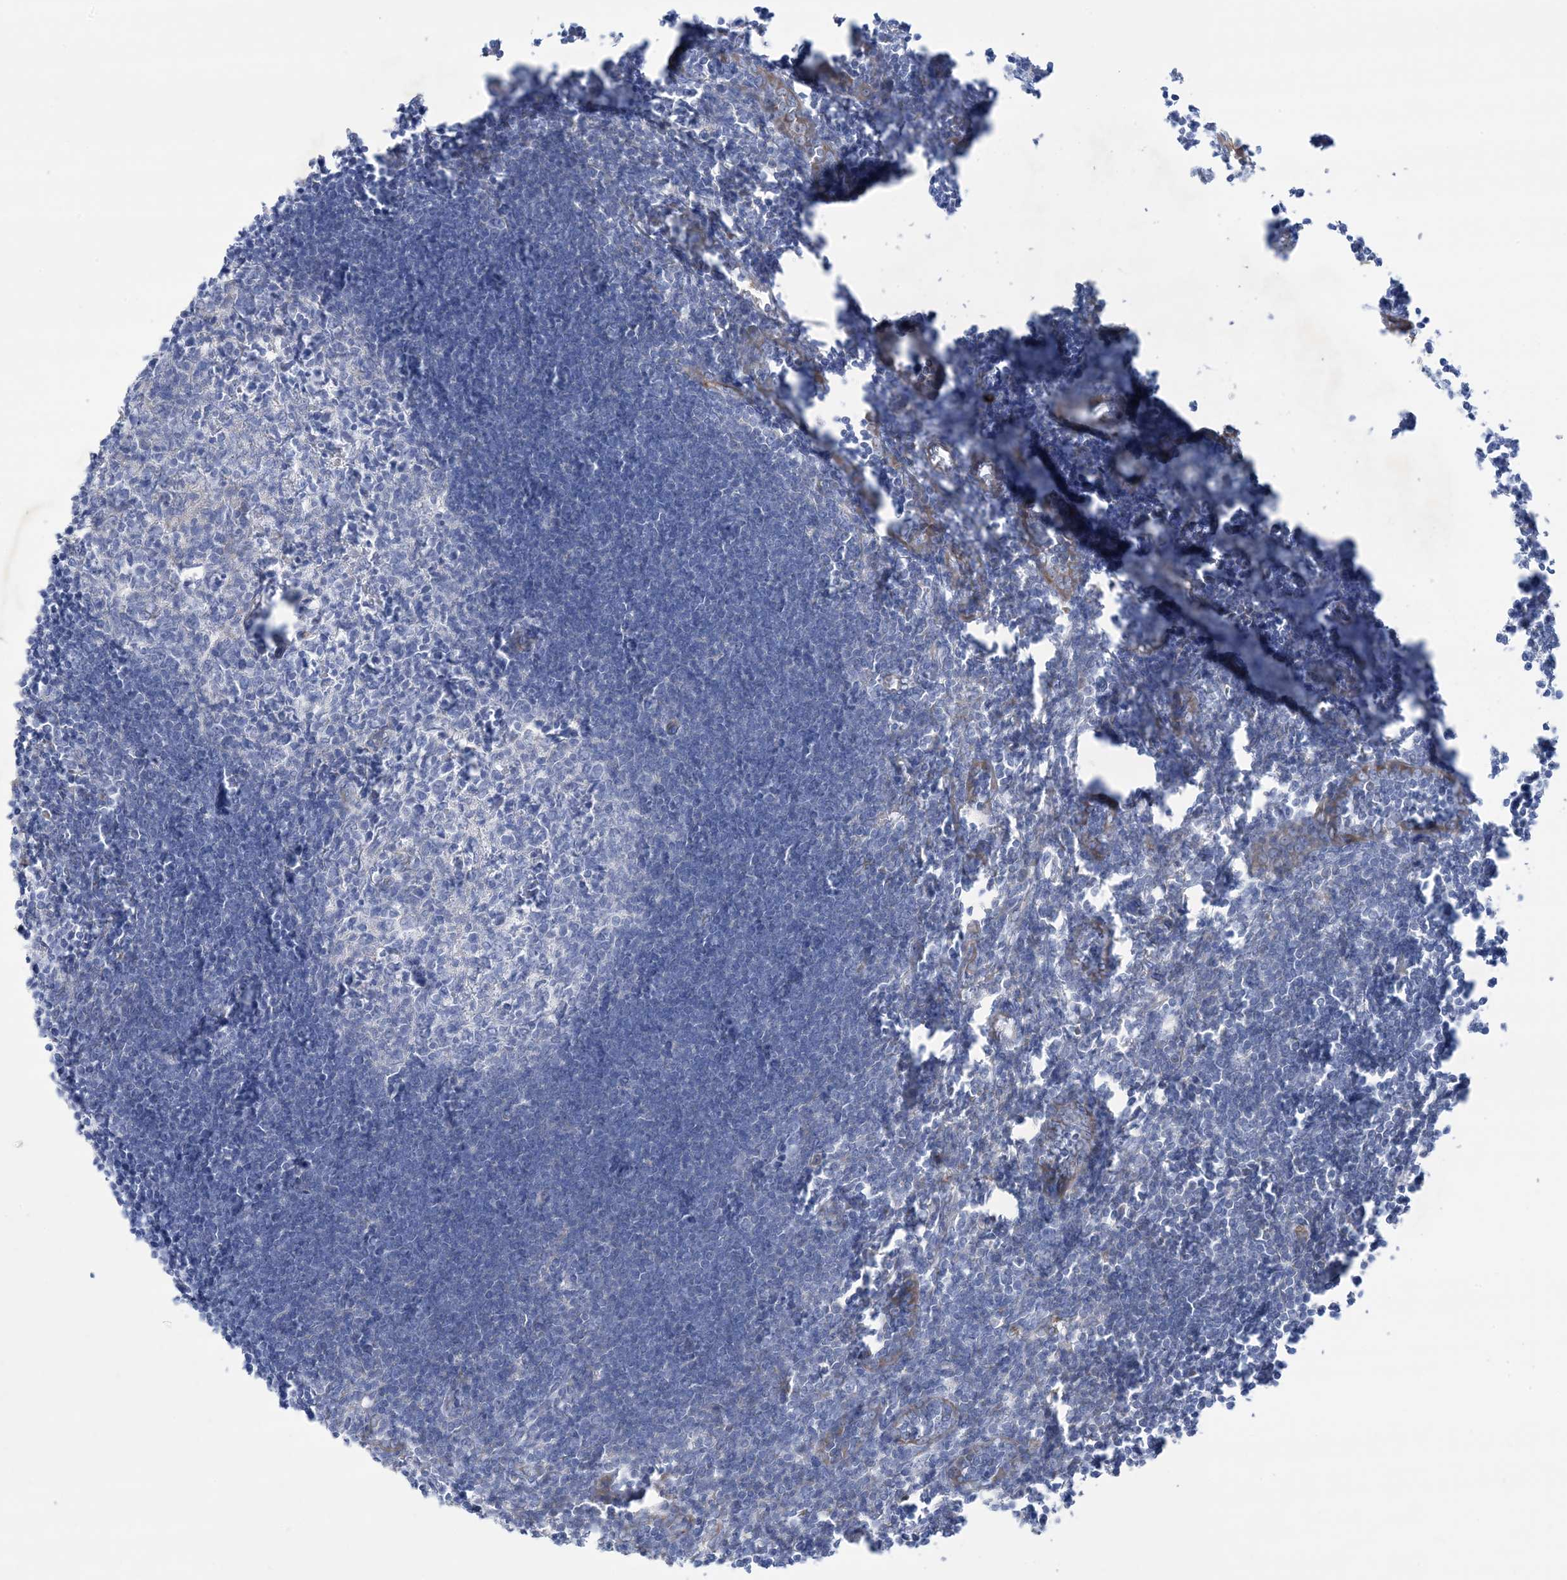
{"staining": {"intensity": "weak", "quantity": "<25%", "location": "cytoplasmic/membranous"}, "tissue": "lymph node", "cell_type": "Germinal center cells", "image_type": "normal", "snomed": [{"axis": "morphology", "description": "Normal tissue, NOS"}, {"axis": "morphology", "description": "Malignant melanoma, Metastatic site"}, {"axis": "topography", "description": "Lymph node"}], "caption": "Immunohistochemical staining of normal lymph node displays no significant expression in germinal center cells.", "gene": "ATP11C", "patient": {"sex": "male", "age": 41}}